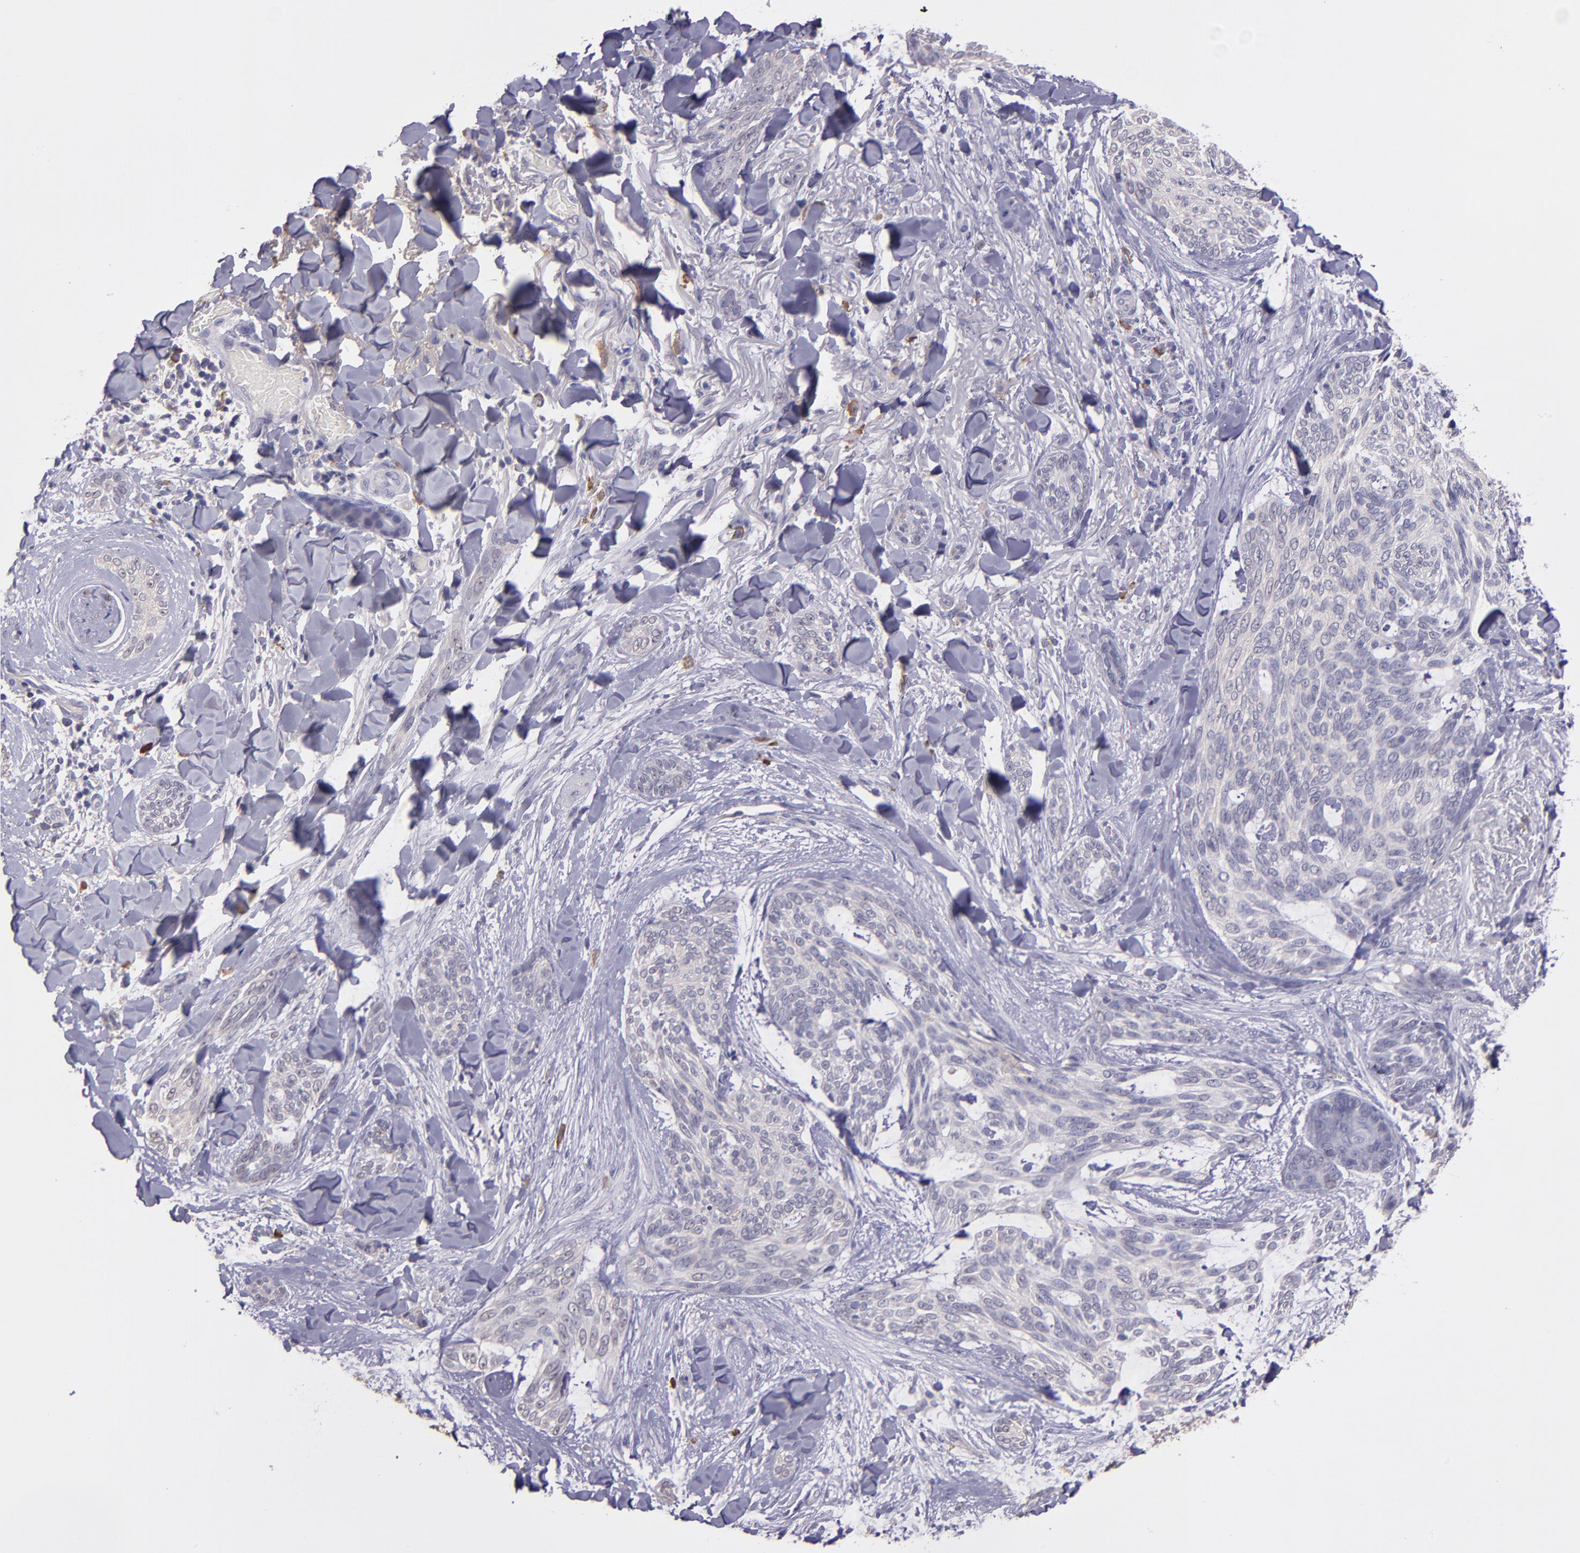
{"staining": {"intensity": "negative", "quantity": "none", "location": "none"}, "tissue": "skin cancer", "cell_type": "Tumor cells", "image_type": "cancer", "snomed": [{"axis": "morphology", "description": "Normal tissue, NOS"}, {"axis": "morphology", "description": "Basal cell carcinoma"}, {"axis": "topography", "description": "Skin"}], "caption": "Skin cancer (basal cell carcinoma) was stained to show a protein in brown. There is no significant expression in tumor cells.", "gene": "PAPPA", "patient": {"sex": "female", "age": 71}}